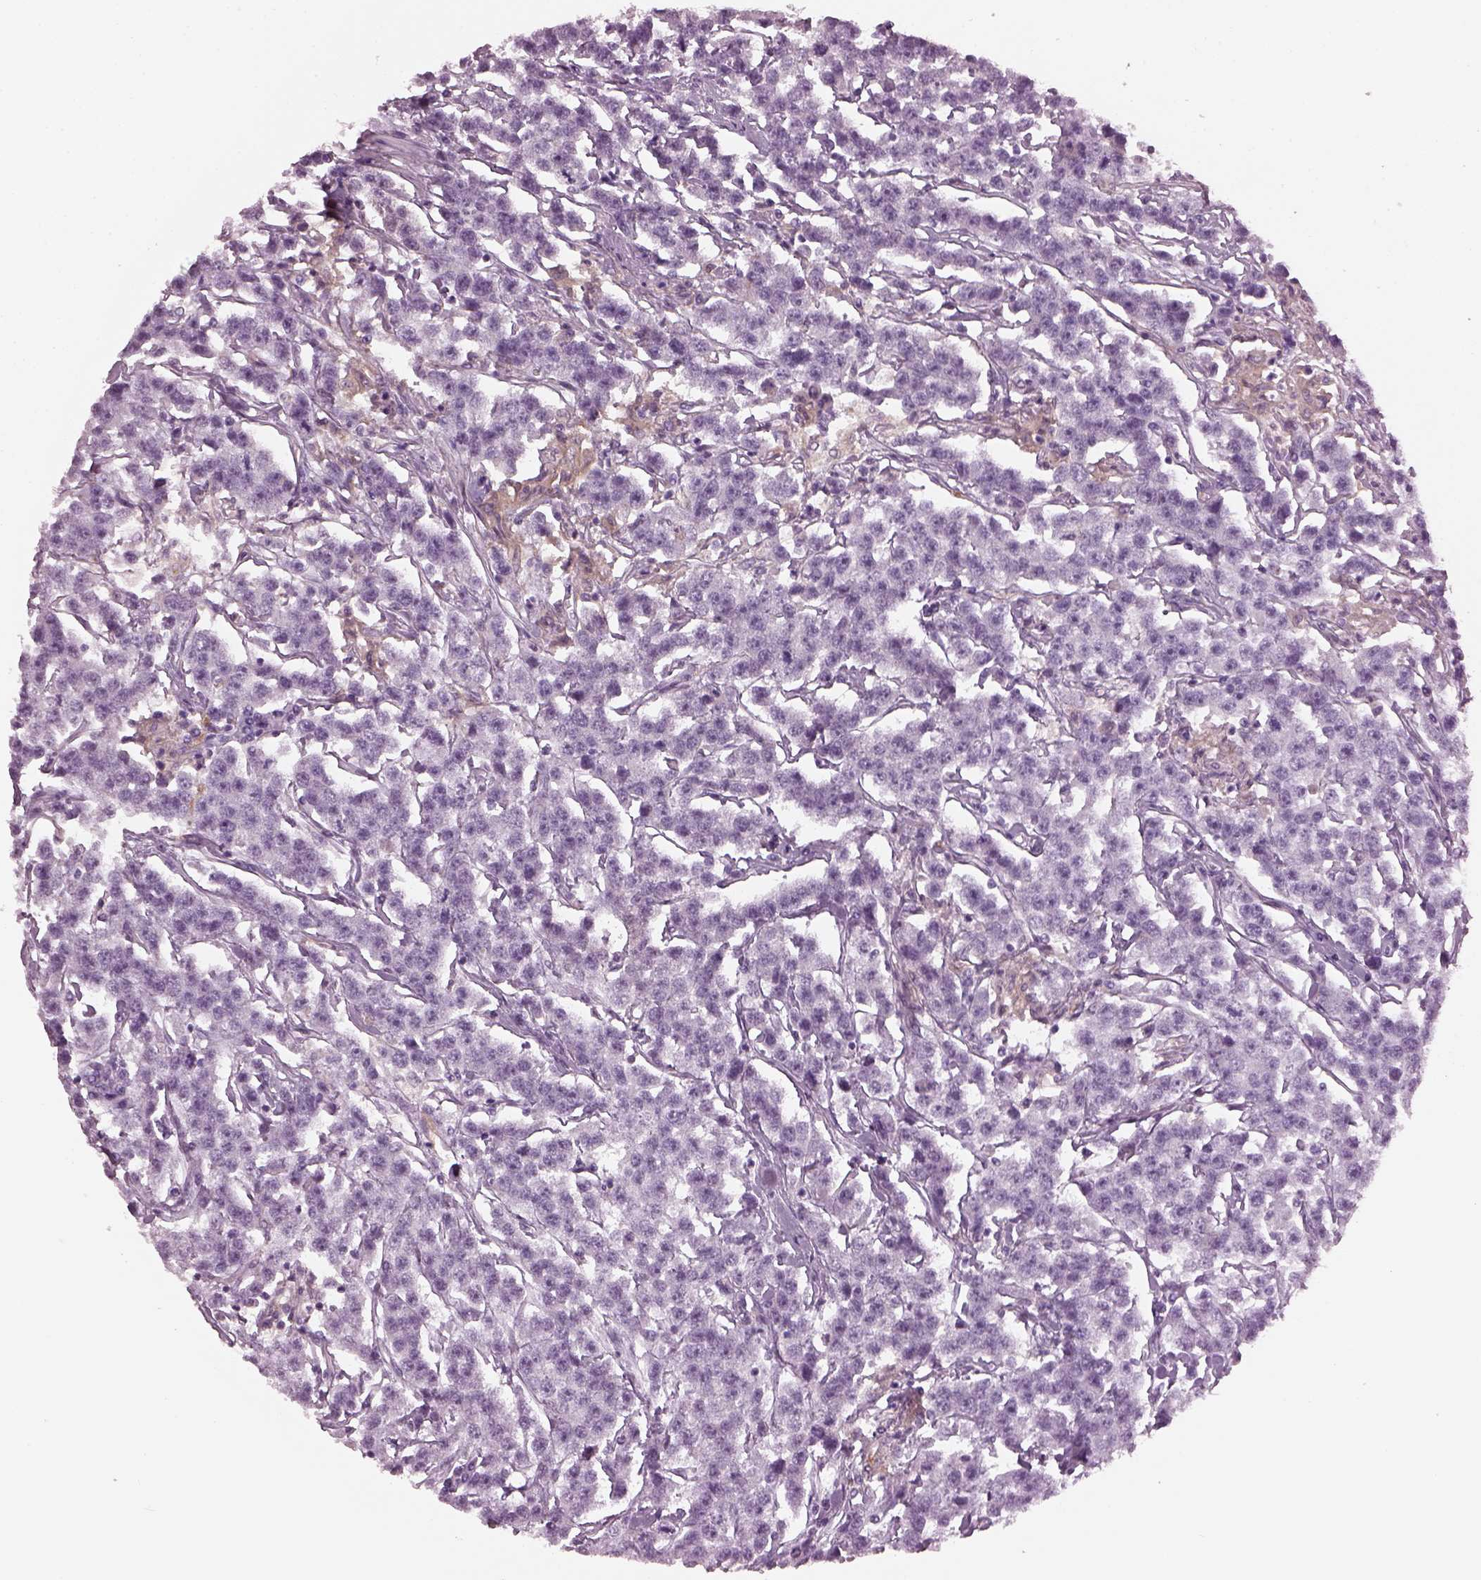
{"staining": {"intensity": "negative", "quantity": "none", "location": "none"}, "tissue": "testis cancer", "cell_type": "Tumor cells", "image_type": "cancer", "snomed": [{"axis": "morphology", "description": "Seminoma, NOS"}, {"axis": "topography", "description": "Testis"}], "caption": "This is an immunohistochemistry (IHC) image of human testis cancer. There is no staining in tumor cells.", "gene": "SHTN1", "patient": {"sex": "male", "age": 59}}